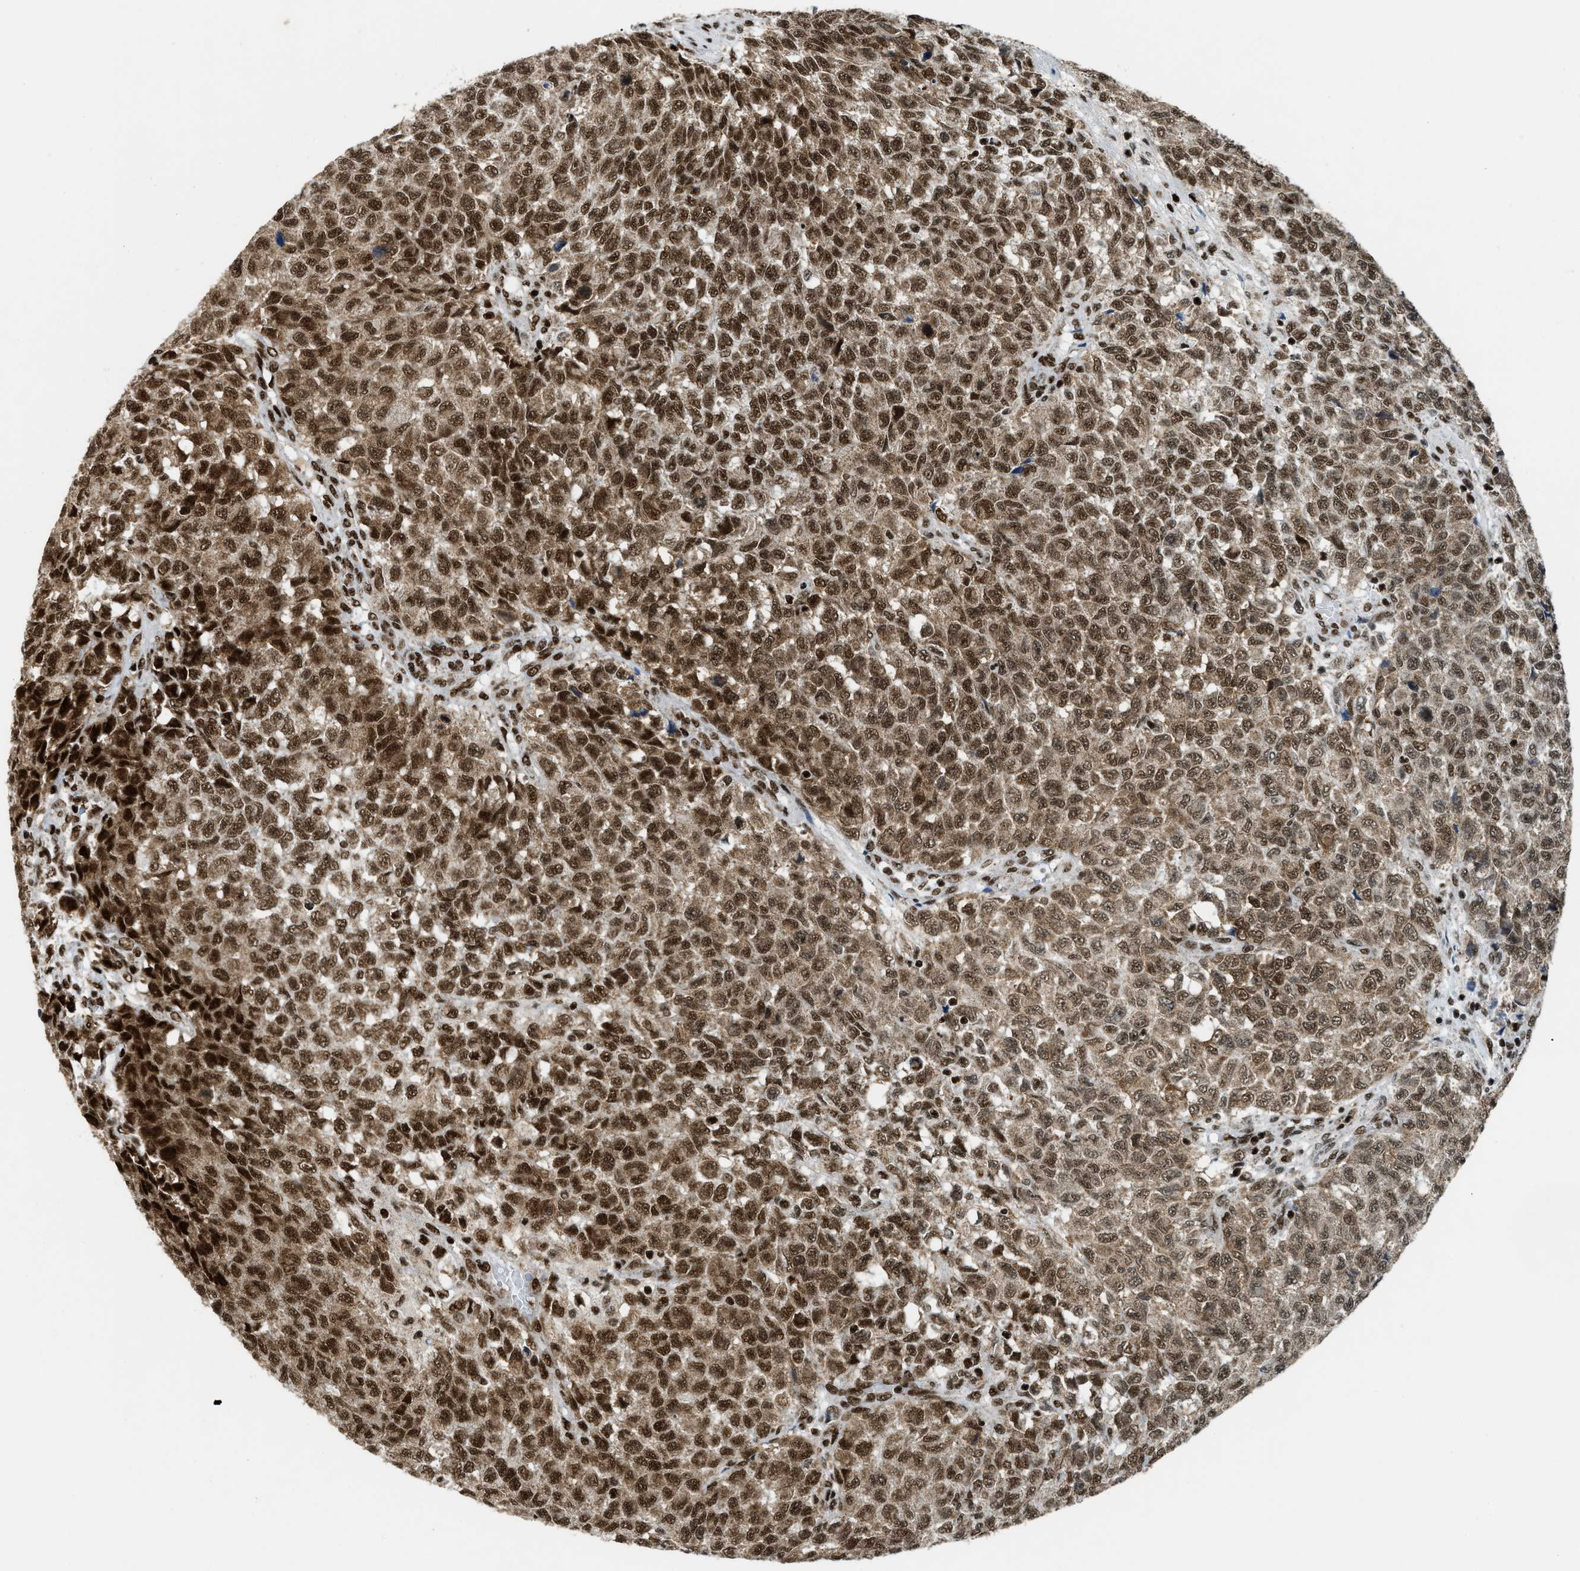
{"staining": {"intensity": "strong", "quantity": ">75%", "location": "nuclear"}, "tissue": "testis cancer", "cell_type": "Tumor cells", "image_type": "cancer", "snomed": [{"axis": "morphology", "description": "Seminoma, NOS"}, {"axis": "topography", "description": "Testis"}], "caption": "Strong nuclear staining for a protein is present in approximately >75% of tumor cells of testis cancer using immunohistochemistry.", "gene": "GABPB1", "patient": {"sex": "male", "age": 59}}